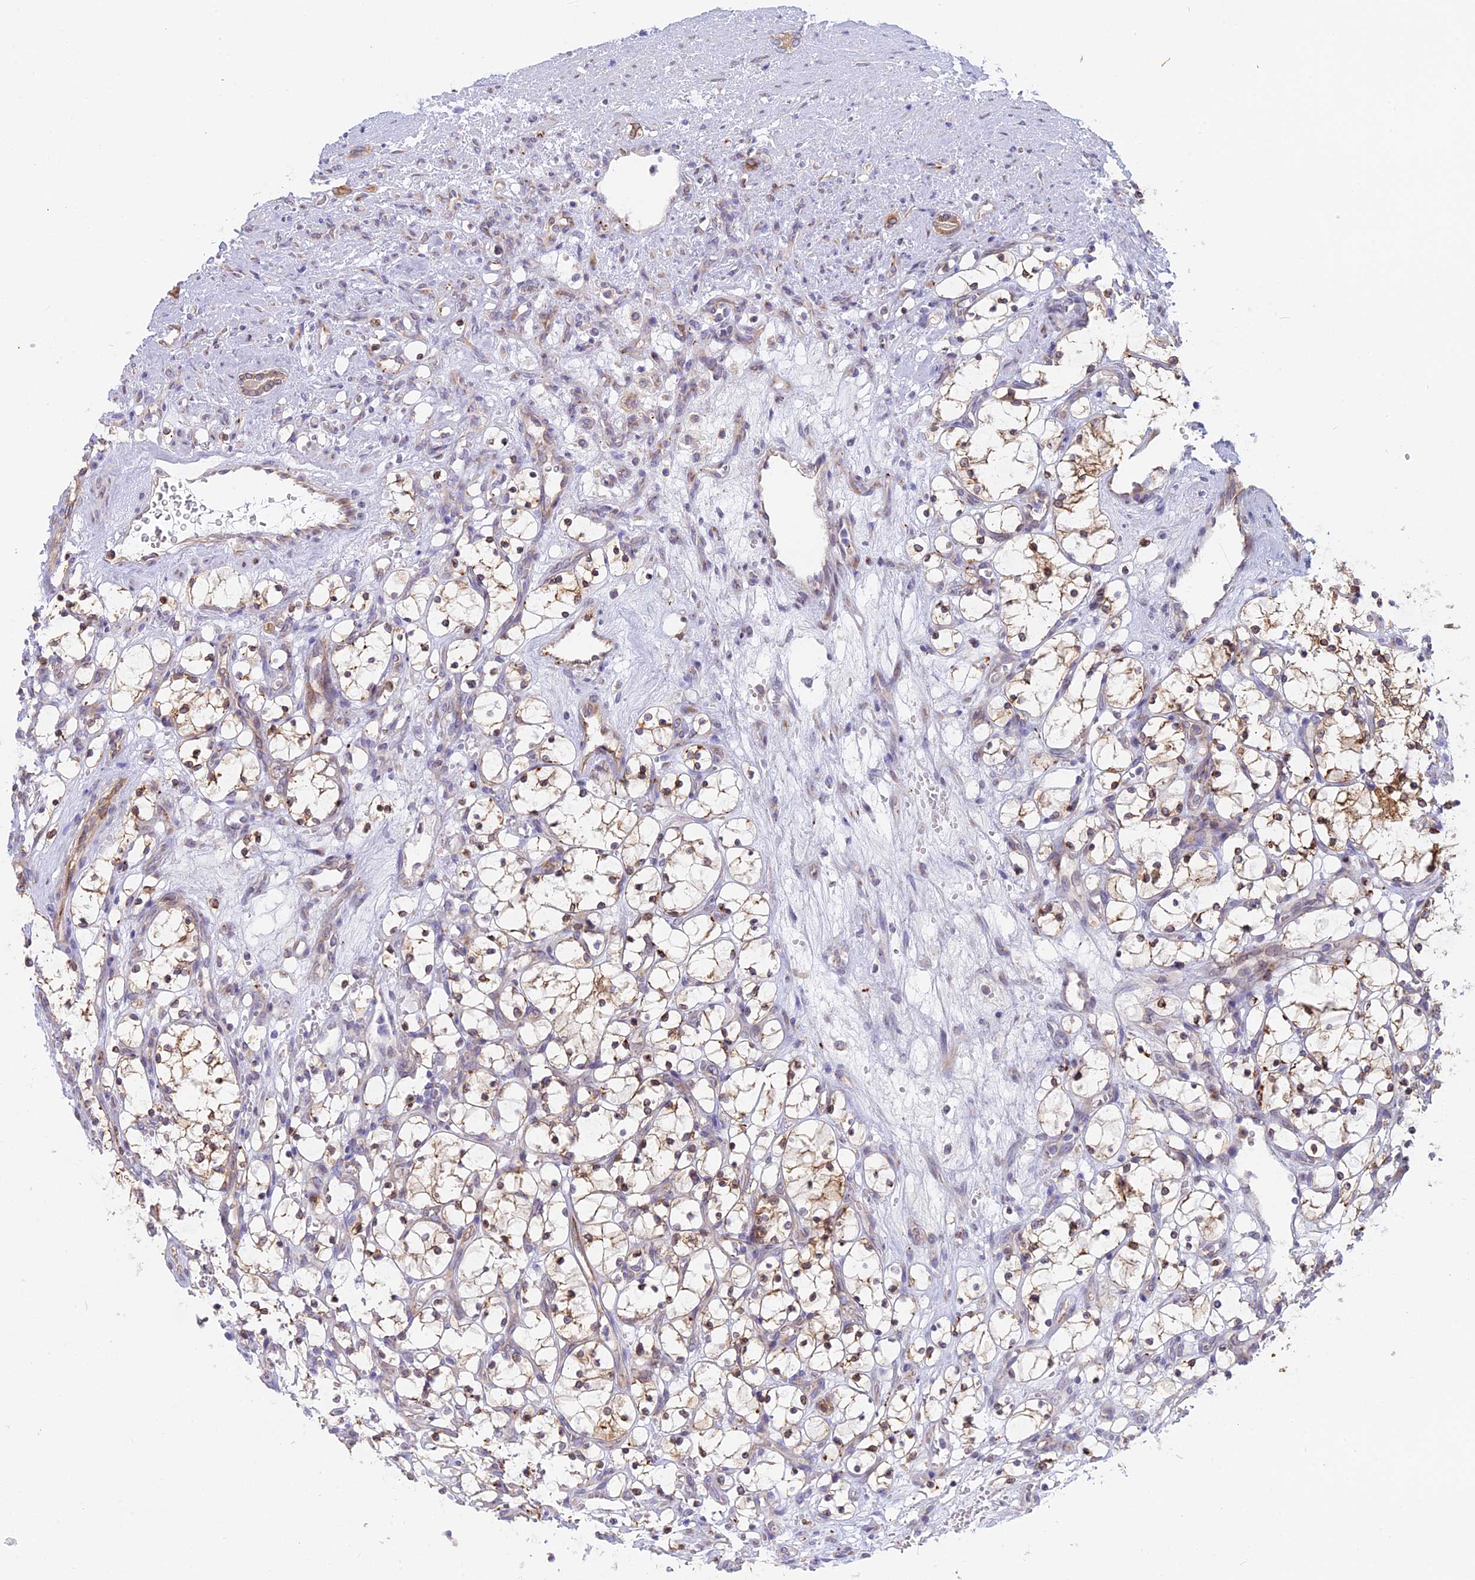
{"staining": {"intensity": "weak", "quantity": "25%-75%", "location": "cytoplasmic/membranous"}, "tissue": "renal cancer", "cell_type": "Tumor cells", "image_type": "cancer", "snomed": [{"axis": "morphology", "description": "Adenocarcinoma, NOS"}, {"axis": "topography", "description": "Kidney"}], "caption": "An immunohistochemistry (IHC) photomicrograph of neoplastic tissue is shown. Protein staining in brown highlights weak cytoplasmic/membranous positivity in renal cancer within tumor cells.", "gene": "TLCD1", "patient": {"sex": "female", "age": 69}}